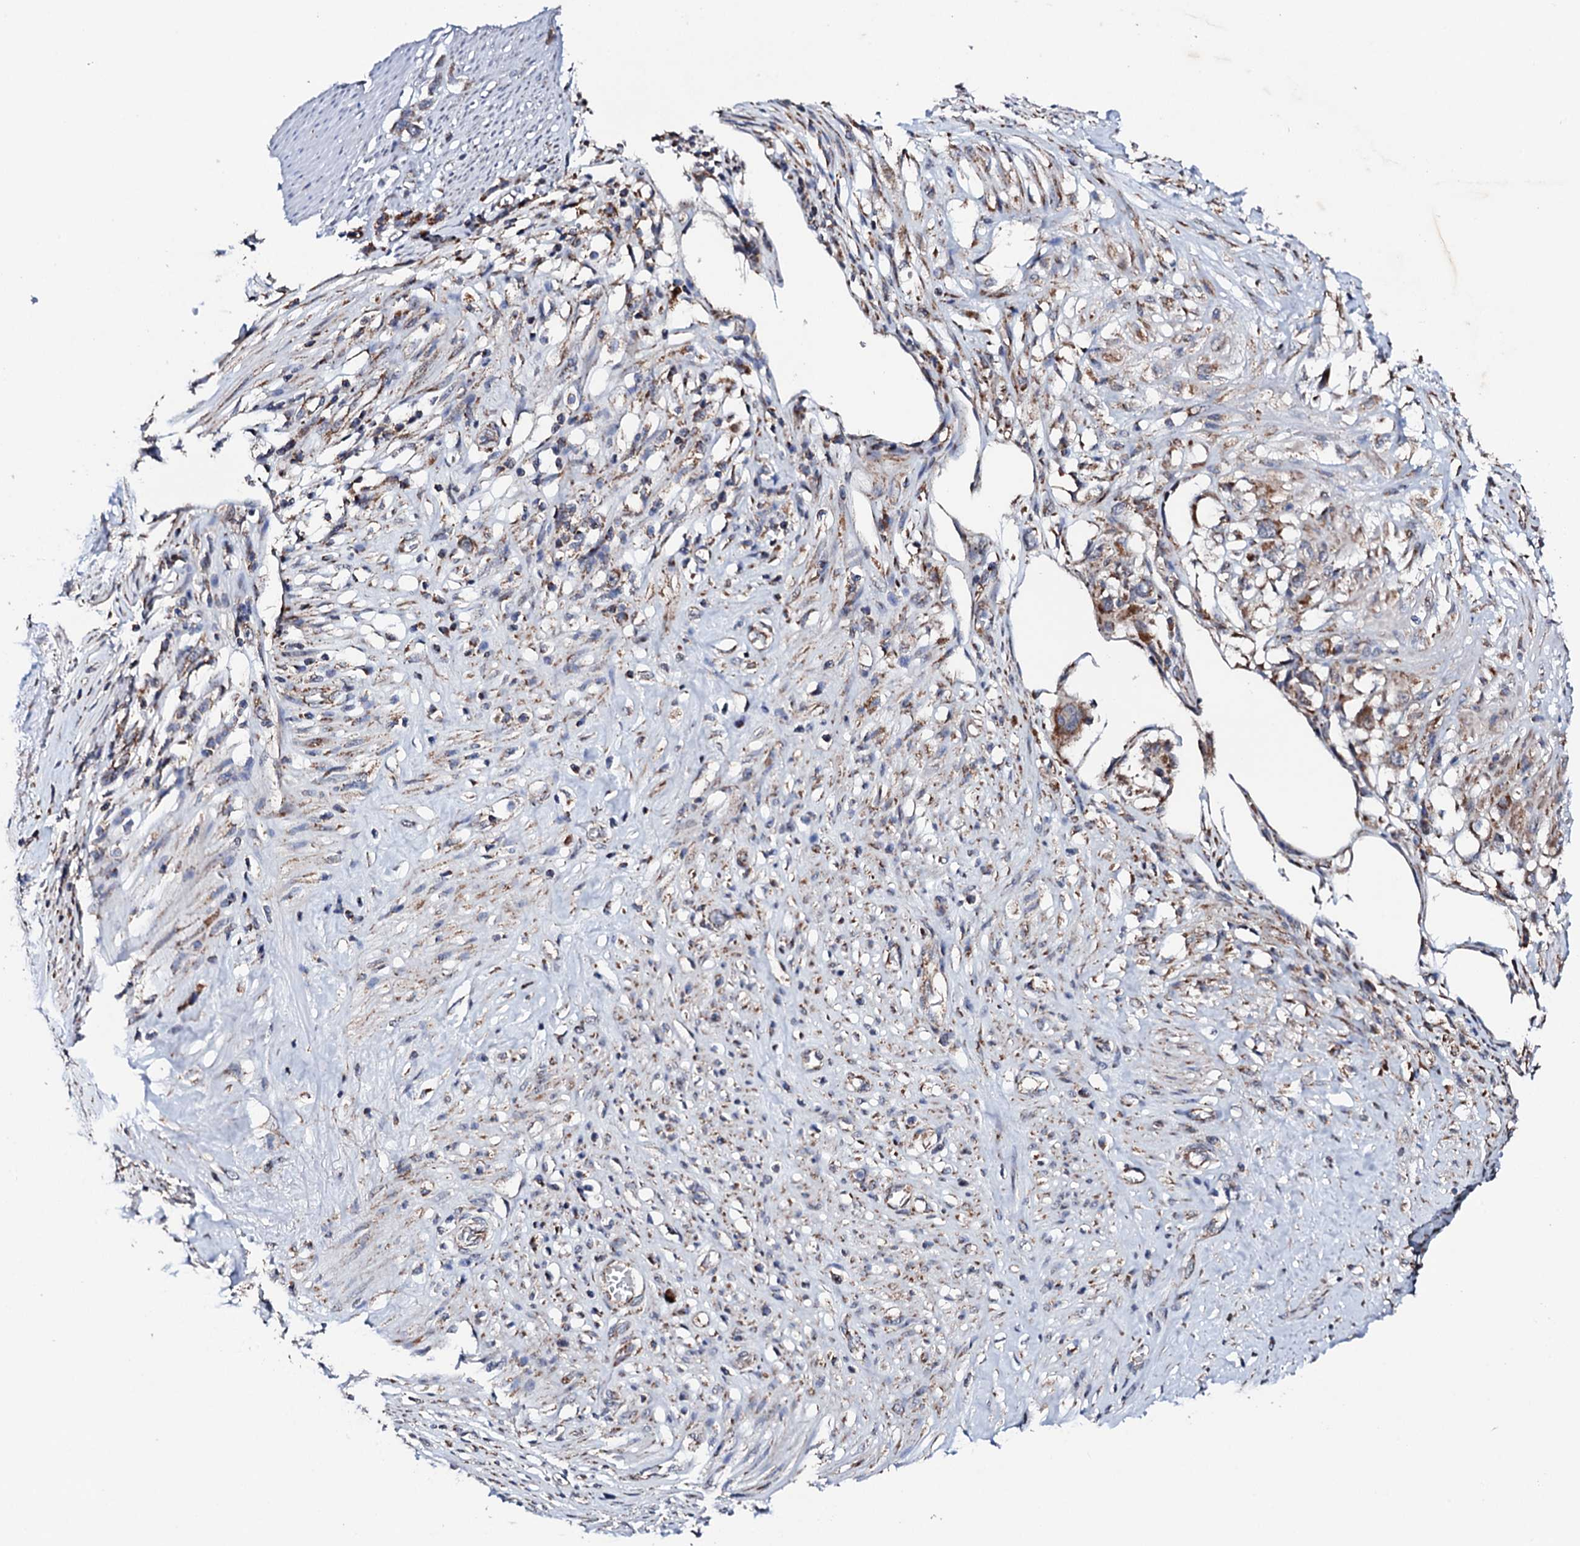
{"staining": {"intensity": "moderate", "quantity": ">75%", "location": "cytoplasmic/membranous"}, "tissue": "stomach cancer", "cell_type": "Tumor cells", "image_type": "cancer", "snomed": [{"axis": "morphology", "description": "Adenocarcinoma, NOS"}, {"axis": "morphology", "description": "Adenocarcinoma, High grade"}, {"axis": "topography", "description": "Stomach, upper"}, {"axis": "topography", "description": "Stomach, lower"}], "caption": "Stomach cancer (adenocarcinoma) stained for a protein (brown) shows moderate cytoplasmic/membranous positive positivity in approximately >75% of tumor cells.", "gene": "MTIF3", "patient": {"sex": "female", "age": 65}}